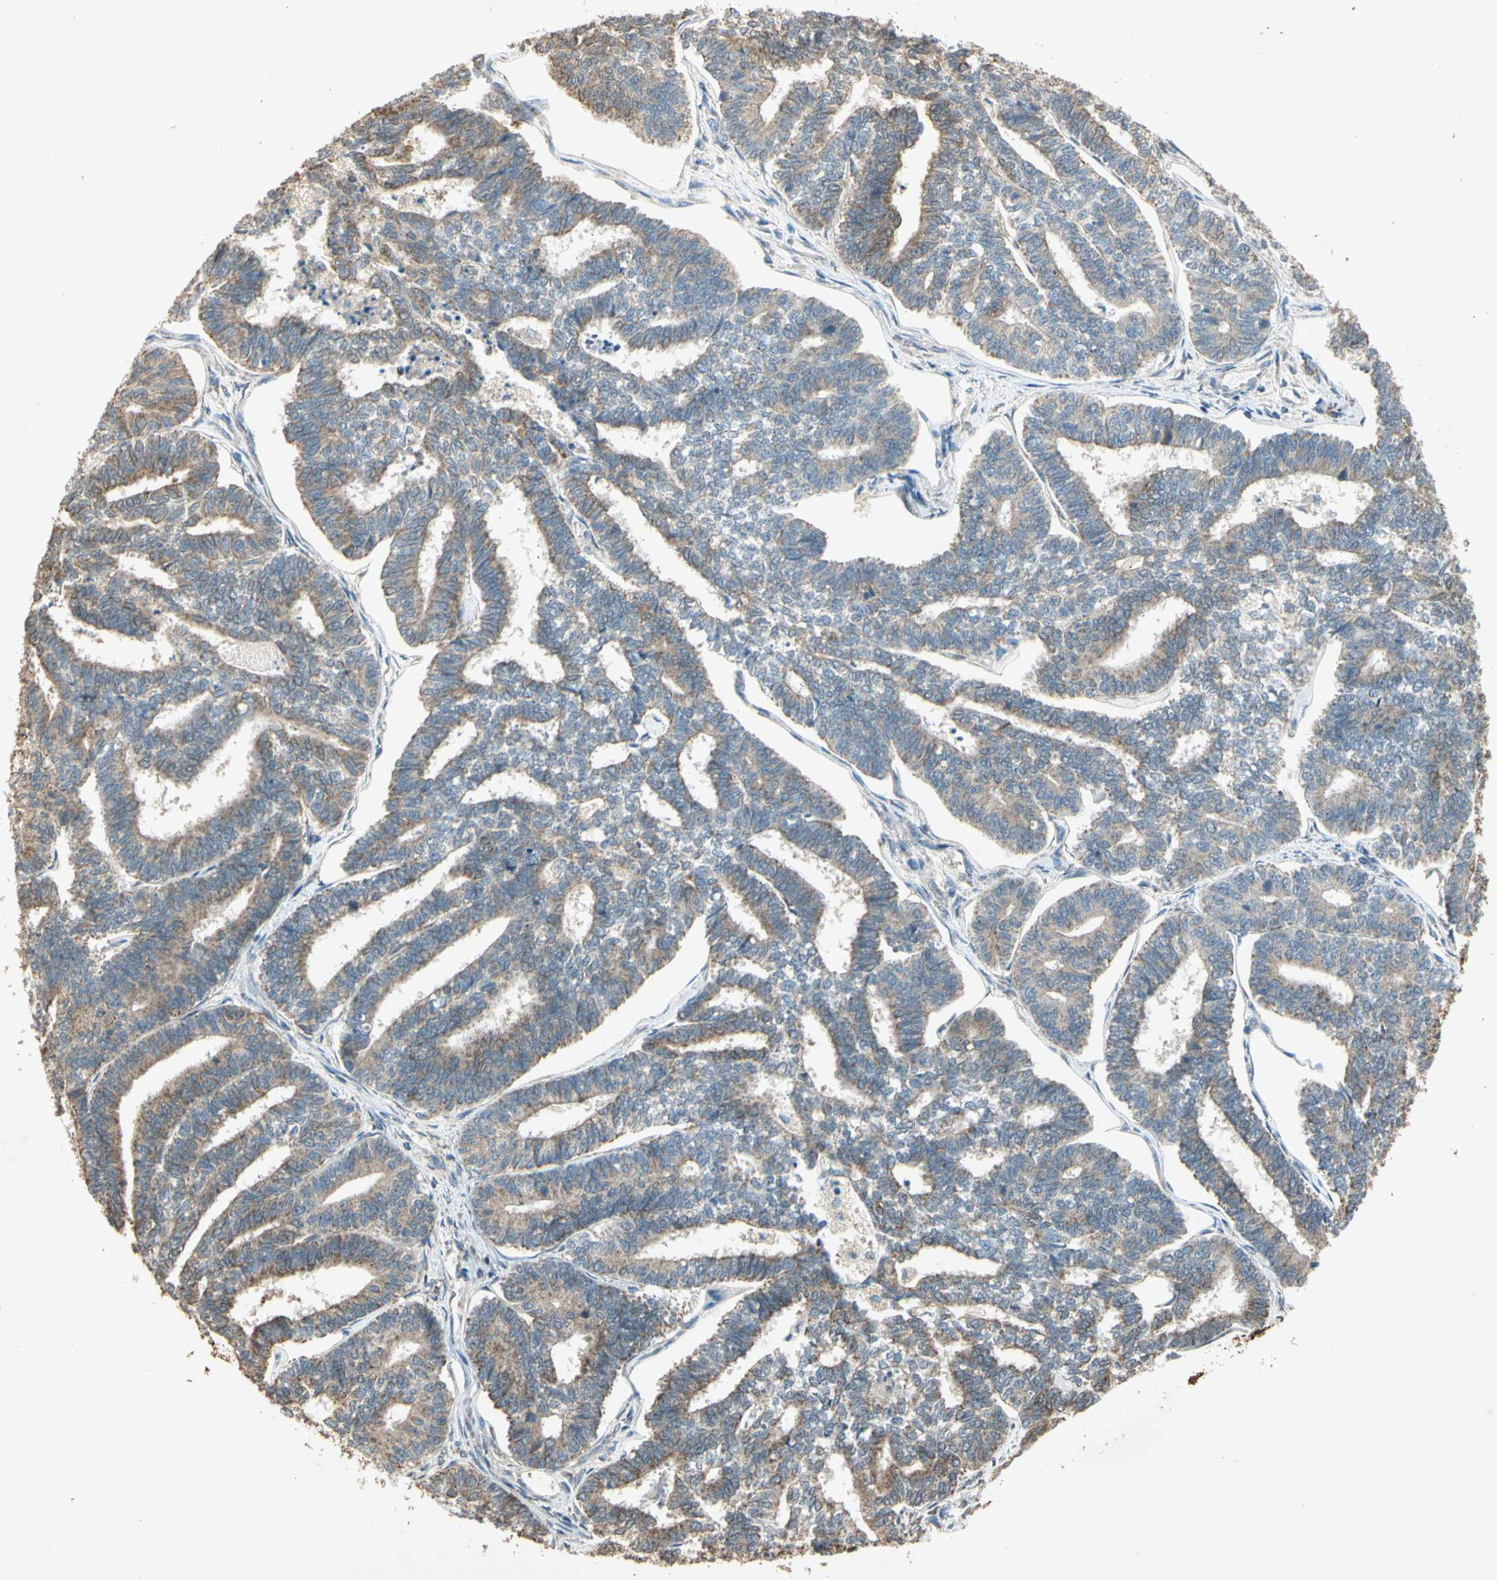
{"staining": {"intensity": "weak", "quantity": ">75%", "location": "cytoplasmic/membranous"}, "tissue": "endometrial cancer", "cell_type": "Tumor cells", "image_type": "cancer", "snomed": [{"axis": "morphology", "description": "Adenocarcinoma, NOS"}, {"axis": "topography", "description": "Endometrium"}], "caption": "Endometrial adenocarcinoma tissue displays weak cytoplasmic/membranous staining in about >75% of tumor cells", "gene": "PRDX5", "patient": {"sex": "female", "age": 70}}